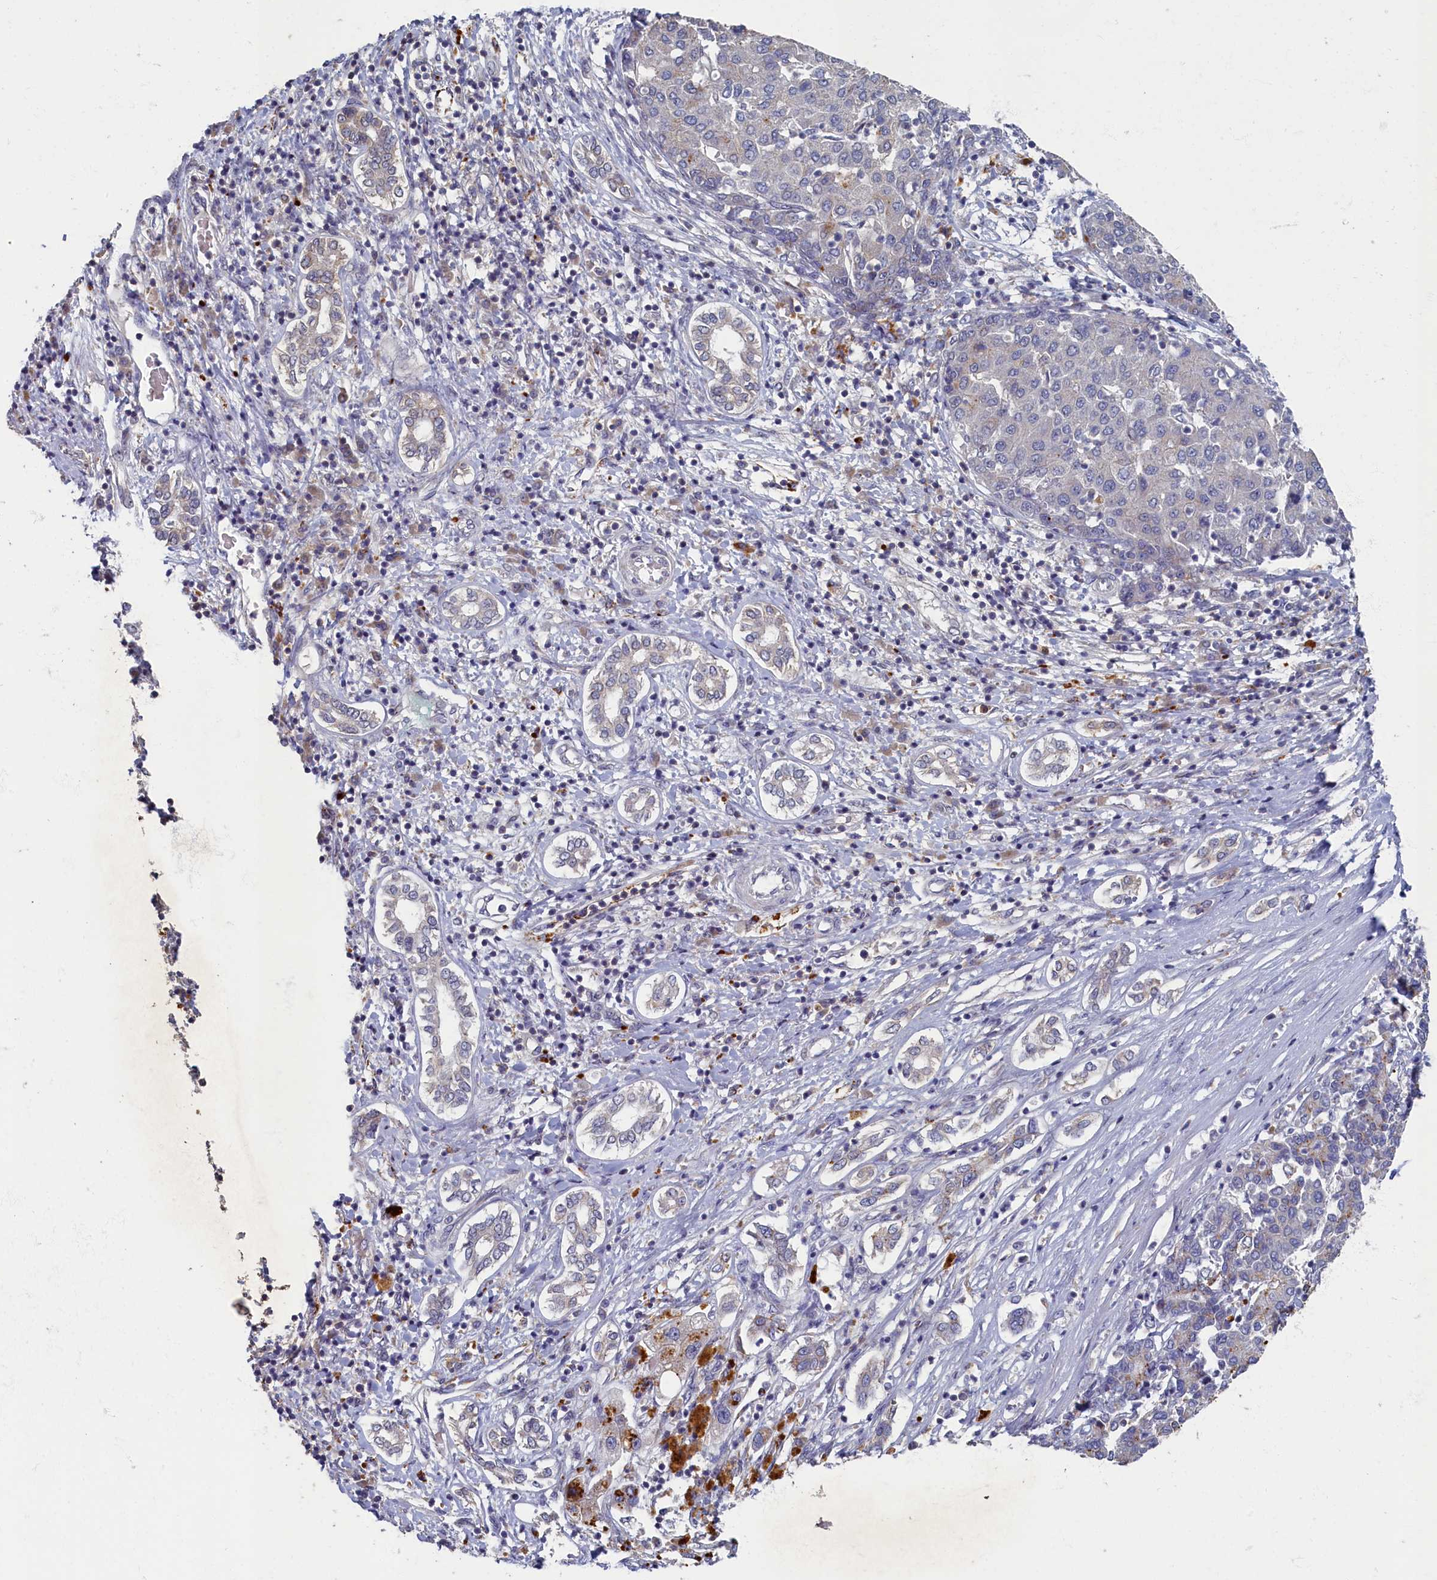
{"staining": {"intensity": "negative", "quantity": "none", "location": "none"}, "tissue": "liver cancer", "cell_type": "Tumor cells", "image_type": "cancer", "snomed": [{"axis": "morphology", "description": "Carcinoma, Hepatocellular, NOS"}, {"axis": "topography", "description": "Liver"}], "caption": "The micrograph exhibits no significant expression in tumor cells of liver cancer (hepatocellular carcinoma).", "gene": "HUNK", "patient": {"sex": "male", "age": 65}}